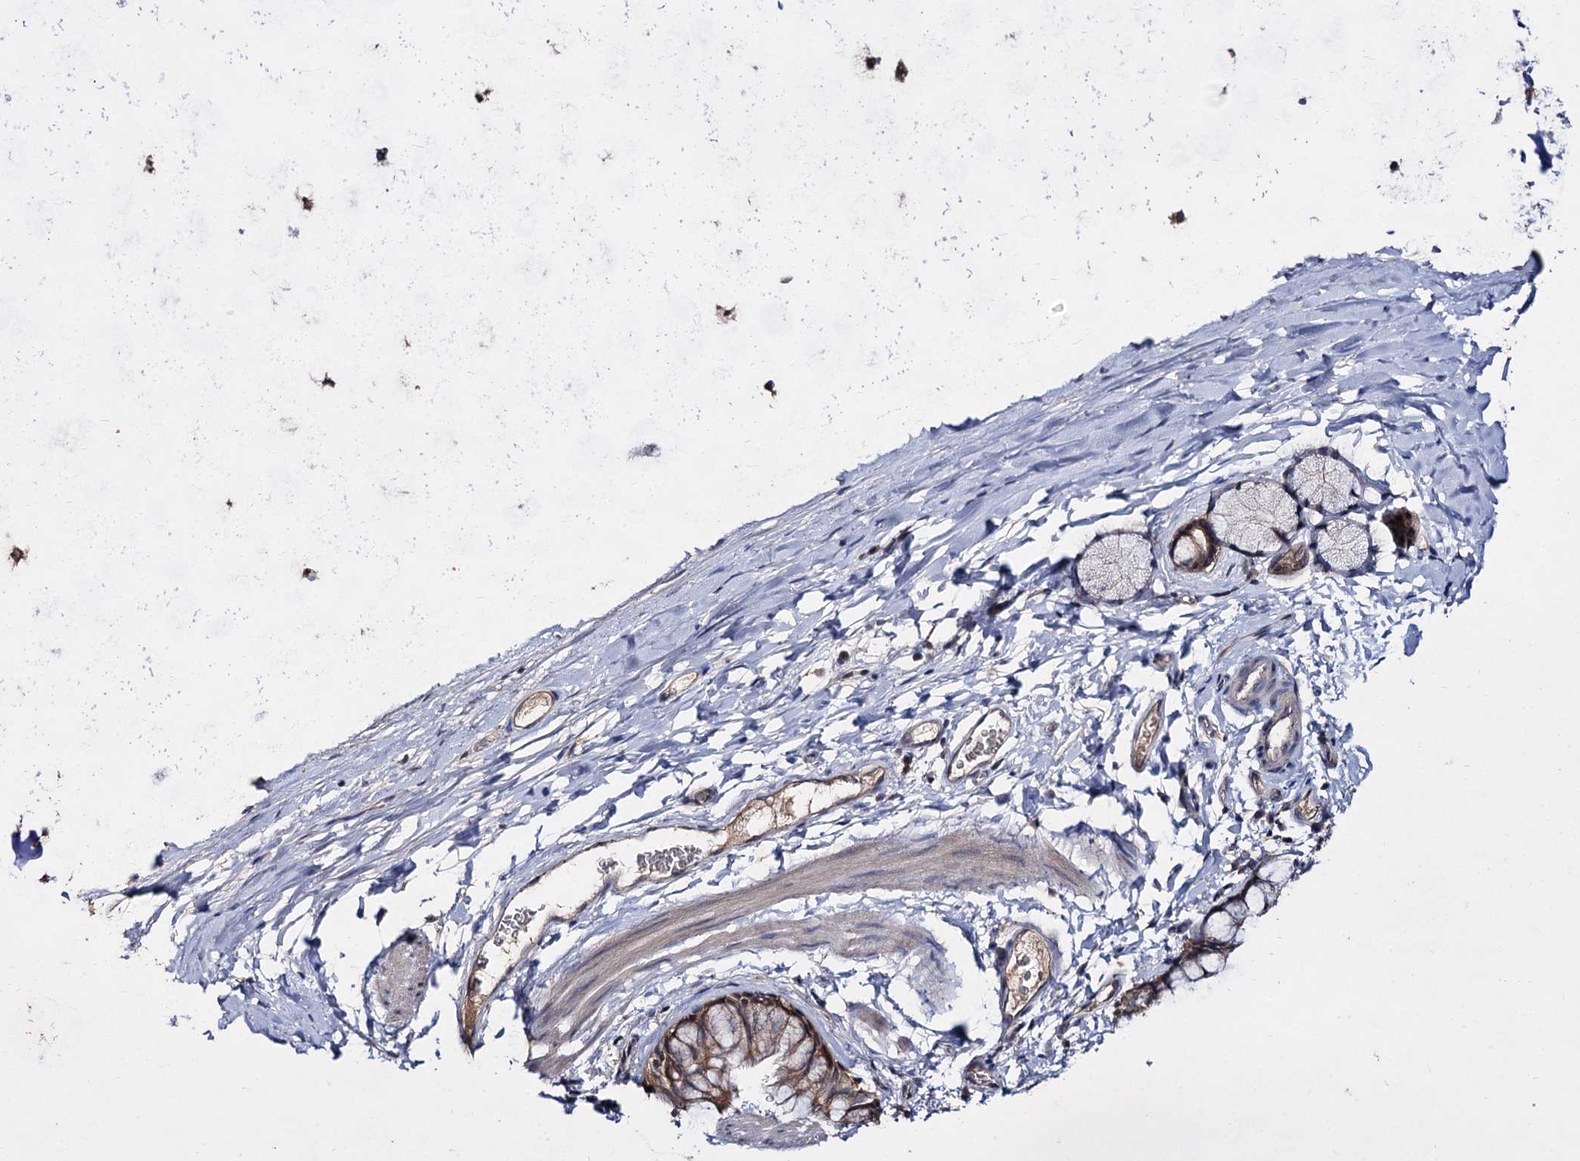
{"staining": {"intensity": "weak", "quantity": ">75%", "location": "cytoplasmic/membranous"}, "tissue": "bronchus", "cell_type": "Respiratory epithelial cells", "image_type": "normal", "snomed": [{"axis": "morphology", "description": "Normal tissue, NOS"}, {"axis": "topography", "description": "Cartilage tissue"}, {"axis": "topography", "description": "Bronchus"}], "caption": "This image reveals IHC staining of unremarkable bronchus, with low weak cytoplasmic/membranous expression in approximately >75% of respiratory epithelial cells.", "gene": "ACTR6", "patient": {"sex": "female", "age": 36}}